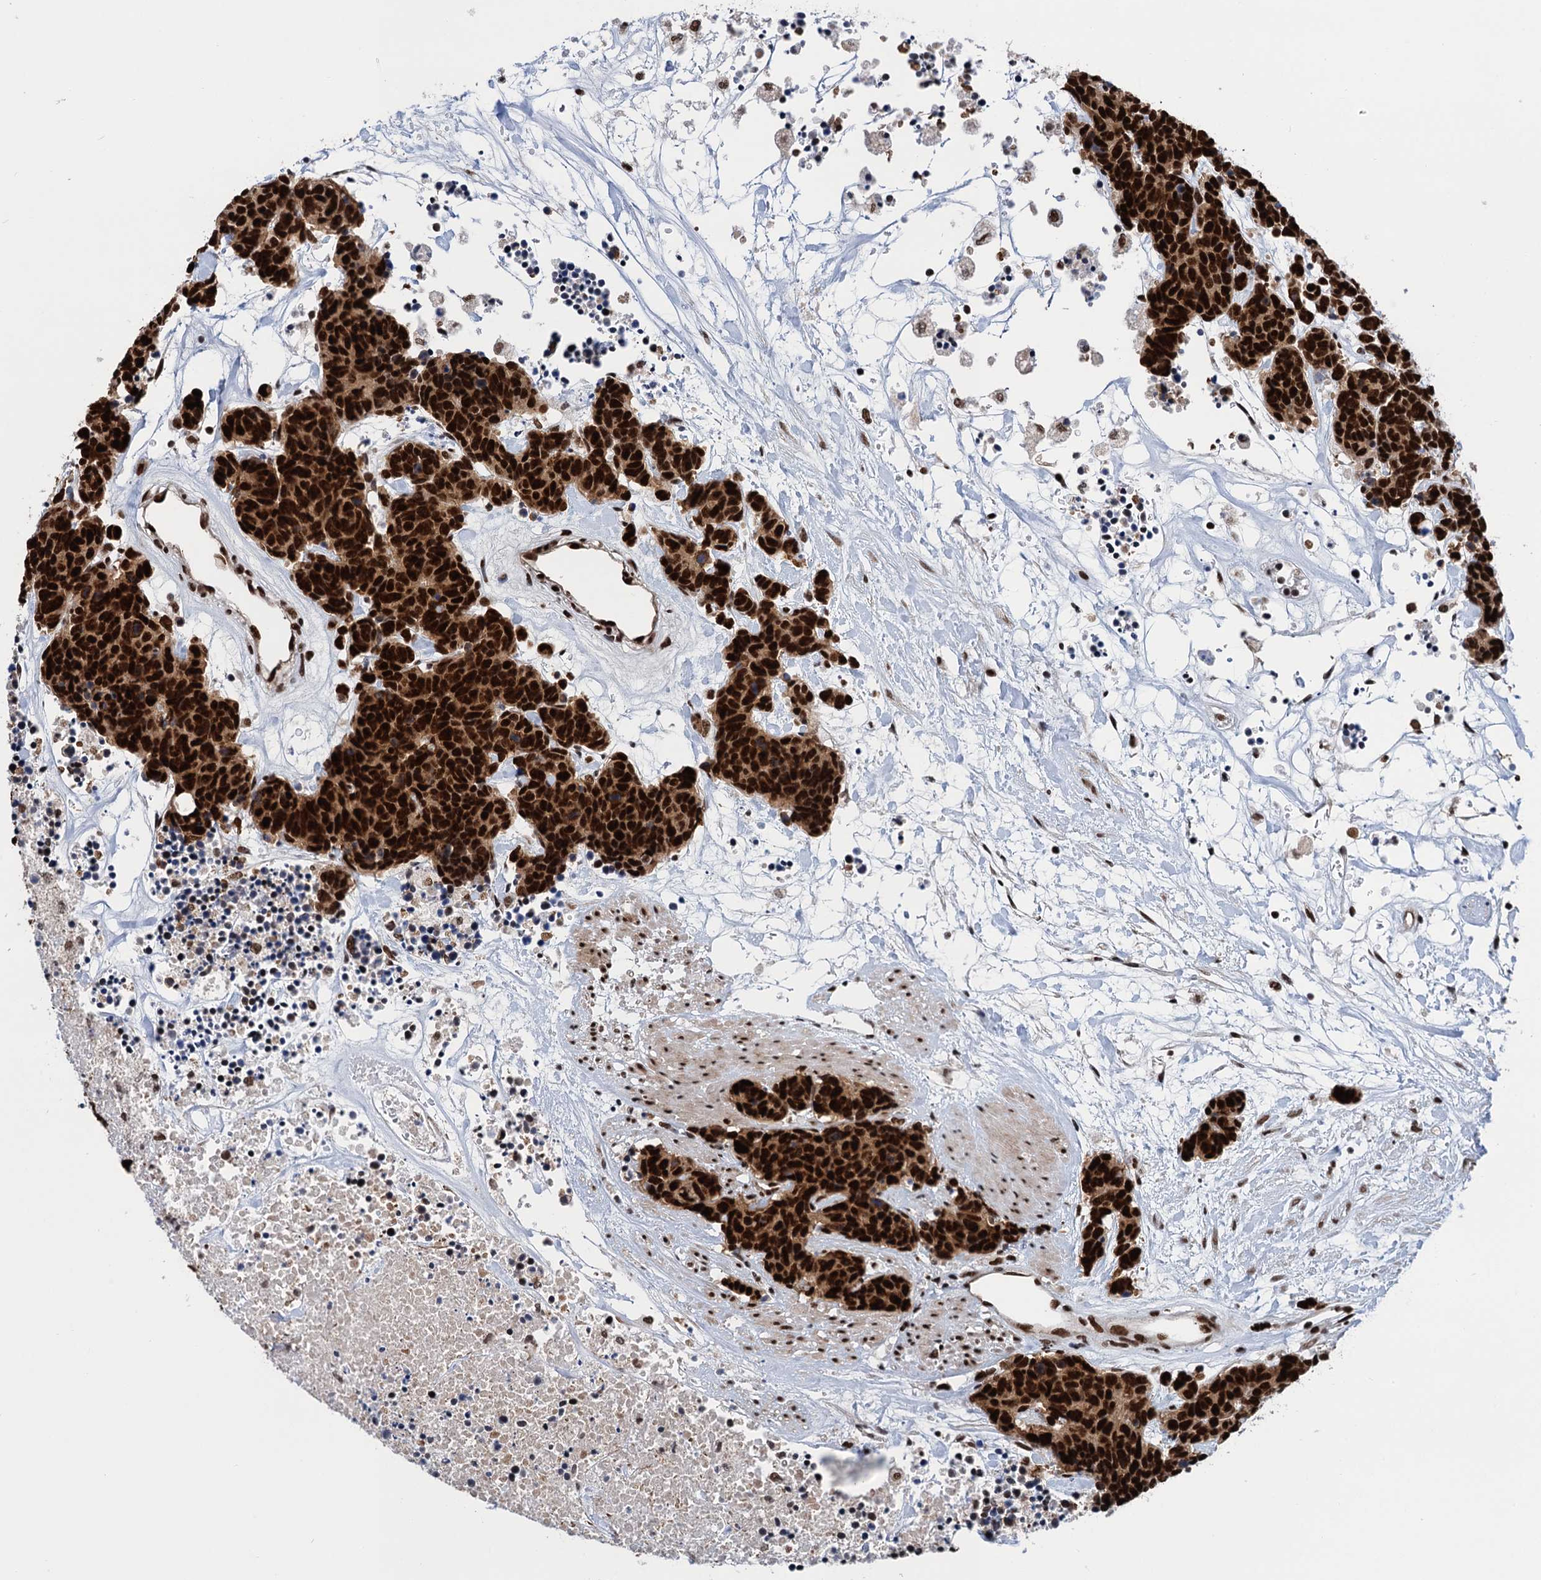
{"staining": {"intensity": "strong", "quantity": ">75%", "location": "nuclear"}, "tissue": "carcinoid", "cell_type": "Tumor cells", "image_type": "cancer", "snomed": [{"axis": "morphology", "description": "Carcinoma, NOS"}, {"axis": "morphology", "description": "Carcinoid, malignant, NOS"}, {"axis": "topography", "description": "Urinary bladder"}], "caption": "About >75% of tumor cells in carcinoma reveal strong nuclear protein staining as visualized by brown immunohistochemical staining.", "gene": "PPP4R1", "patient": {"sex": "male", "age": 57}}